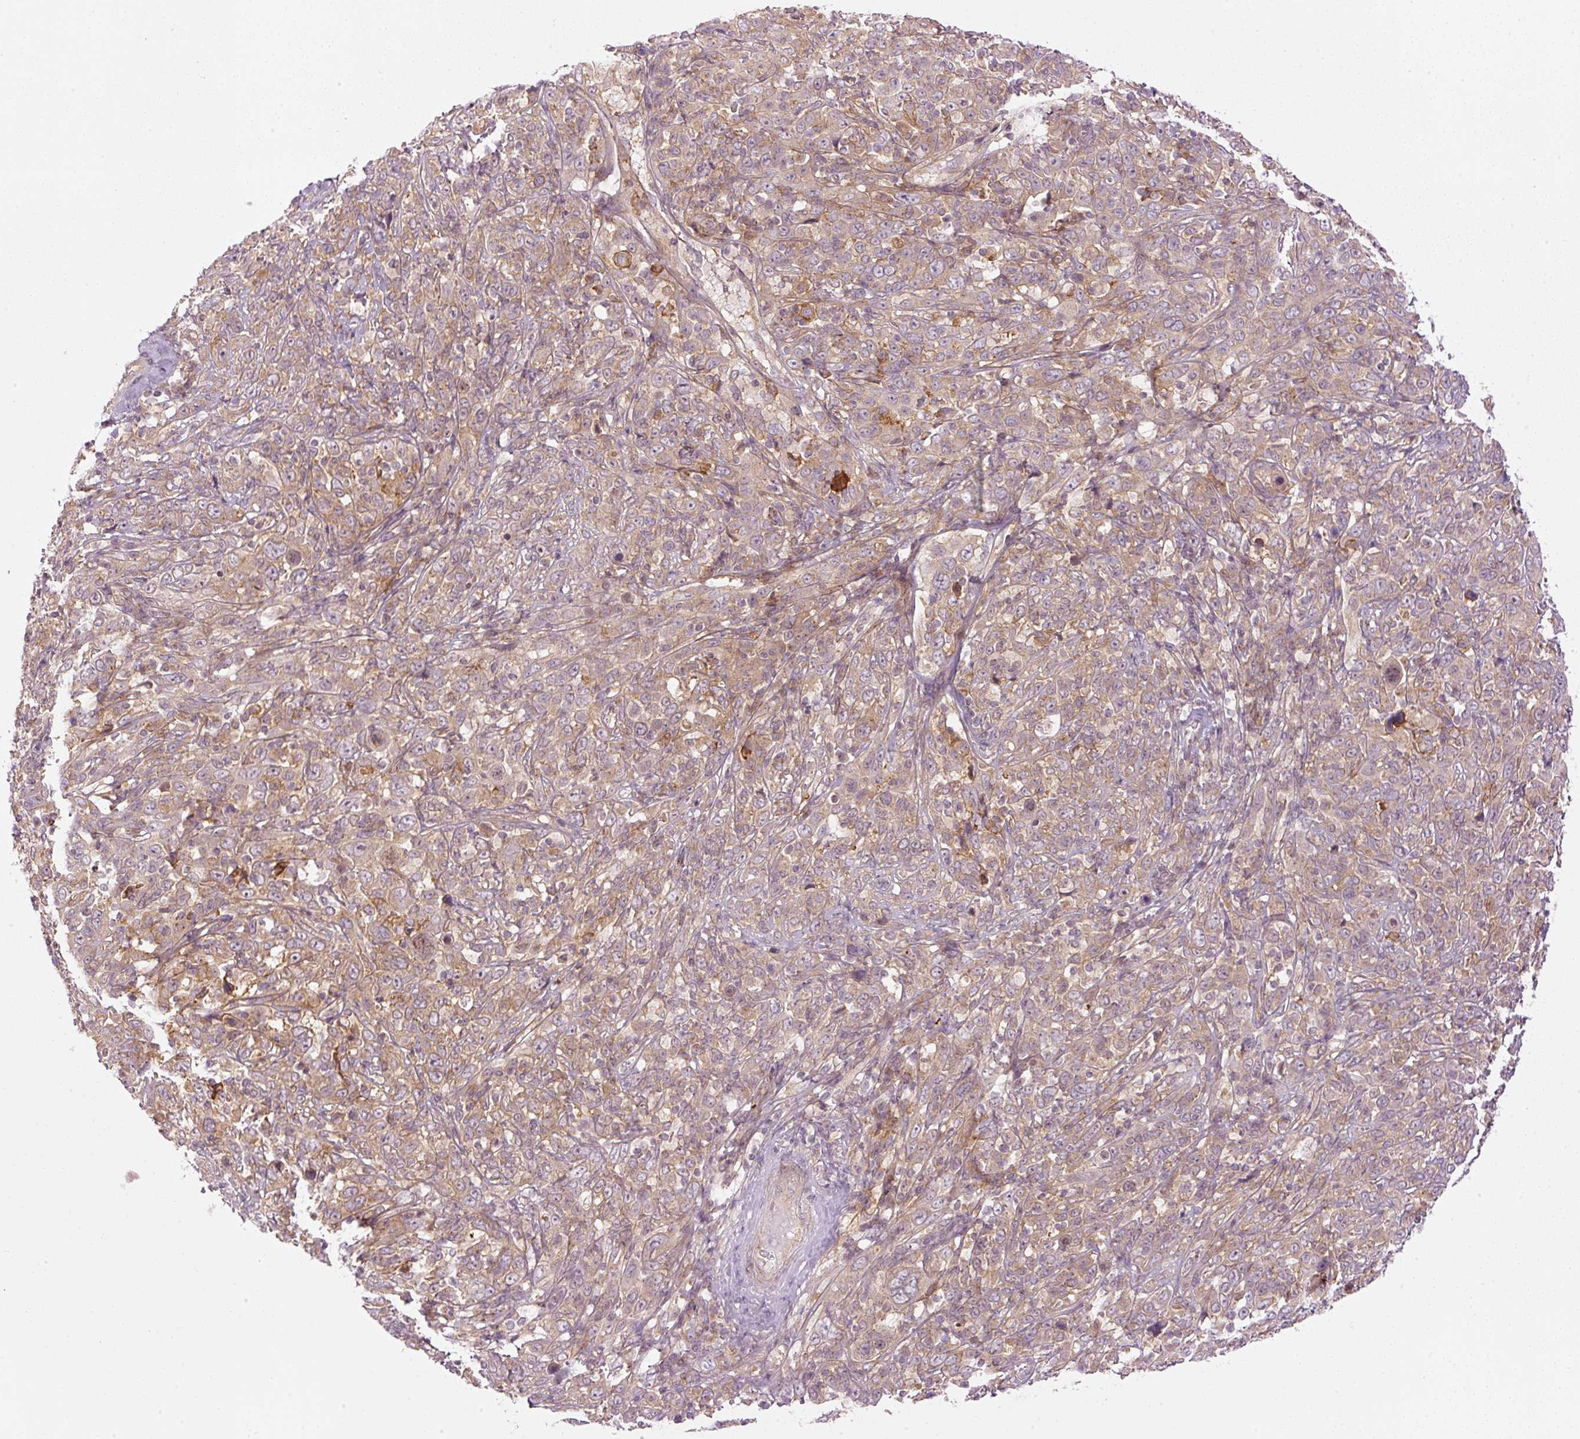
{"staining": {"intensity": "moderate", "quantity": ">75%", "location": "cytoplasmic/membranous"}, "tissue": "cervical cancer", "cell_type": "Tumor cells", "image_type": "cancer", "snomed": [{"axis": "morphology", "description": "Squamous cell carcinoma, NOS"}, {"axis": "topography", "description": "Cervix"}], "caption": "Protein positivity by IHC reveals moderate cytoplasmic/membranous positivity in about >75% of tumor cells in squamous cell carcinoma (cervical).", "gene": "MZT2B", "patient": {"sex": "female", "age": 46}}